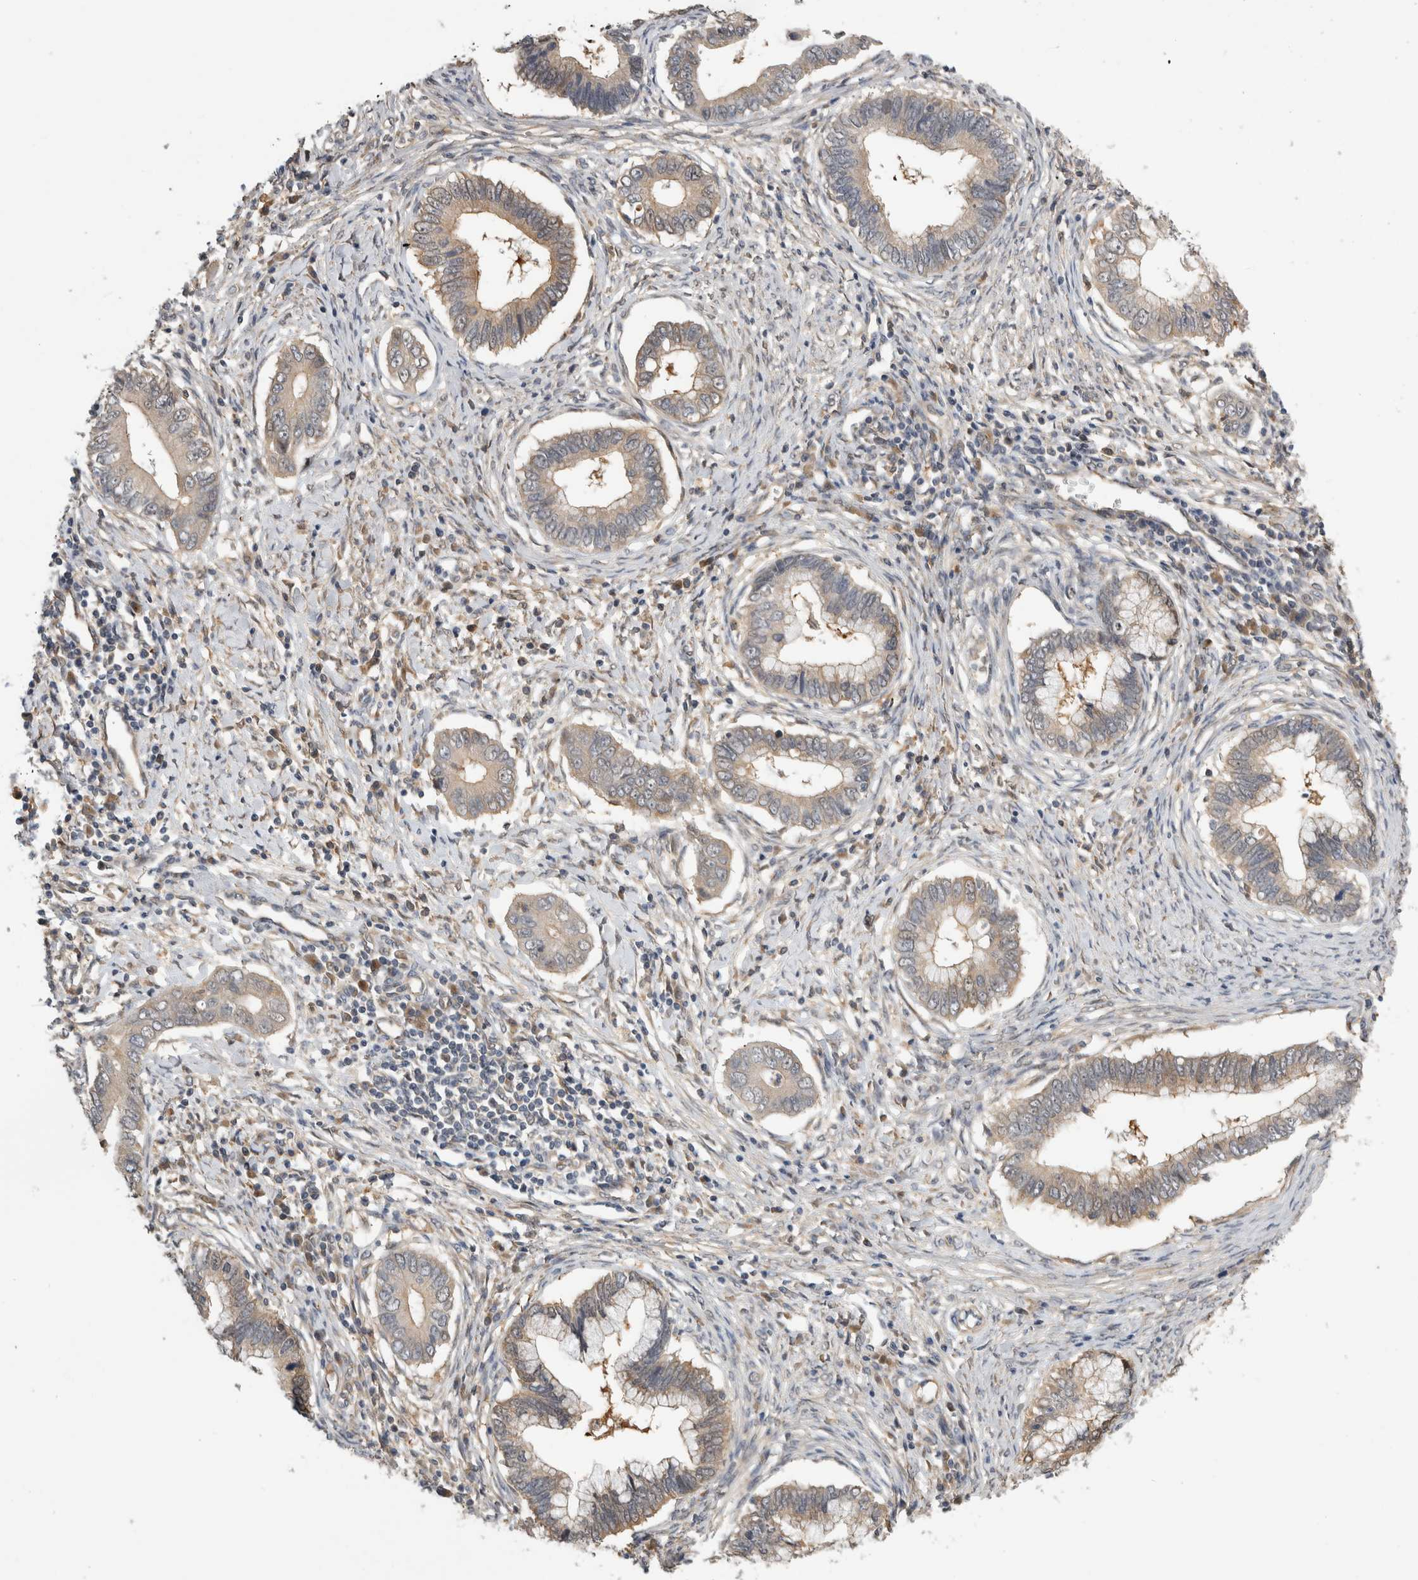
{"staining": {"intensity": "weak", "quantity": "25%-75%", "location": "cytoplasmic/membranous"}, "tissue": "cervical cancer", "cell_type": "Tumor cells", "image_type": "cancer", "snomed": [{"axis": "morphology", "description": "Adenocarcinoma, NOS"}, {"axis": "topography", "description": "Cervix"}], "caption": "About 25%-75% of tumor cells in adenocarcinoma (cervical) reveal weak cytoplasmic/membranous protein positivity as visualized by brown immunohistochemical staining.", "gene": "PGM1", "patient": {"sex": "female", "age": 44}}